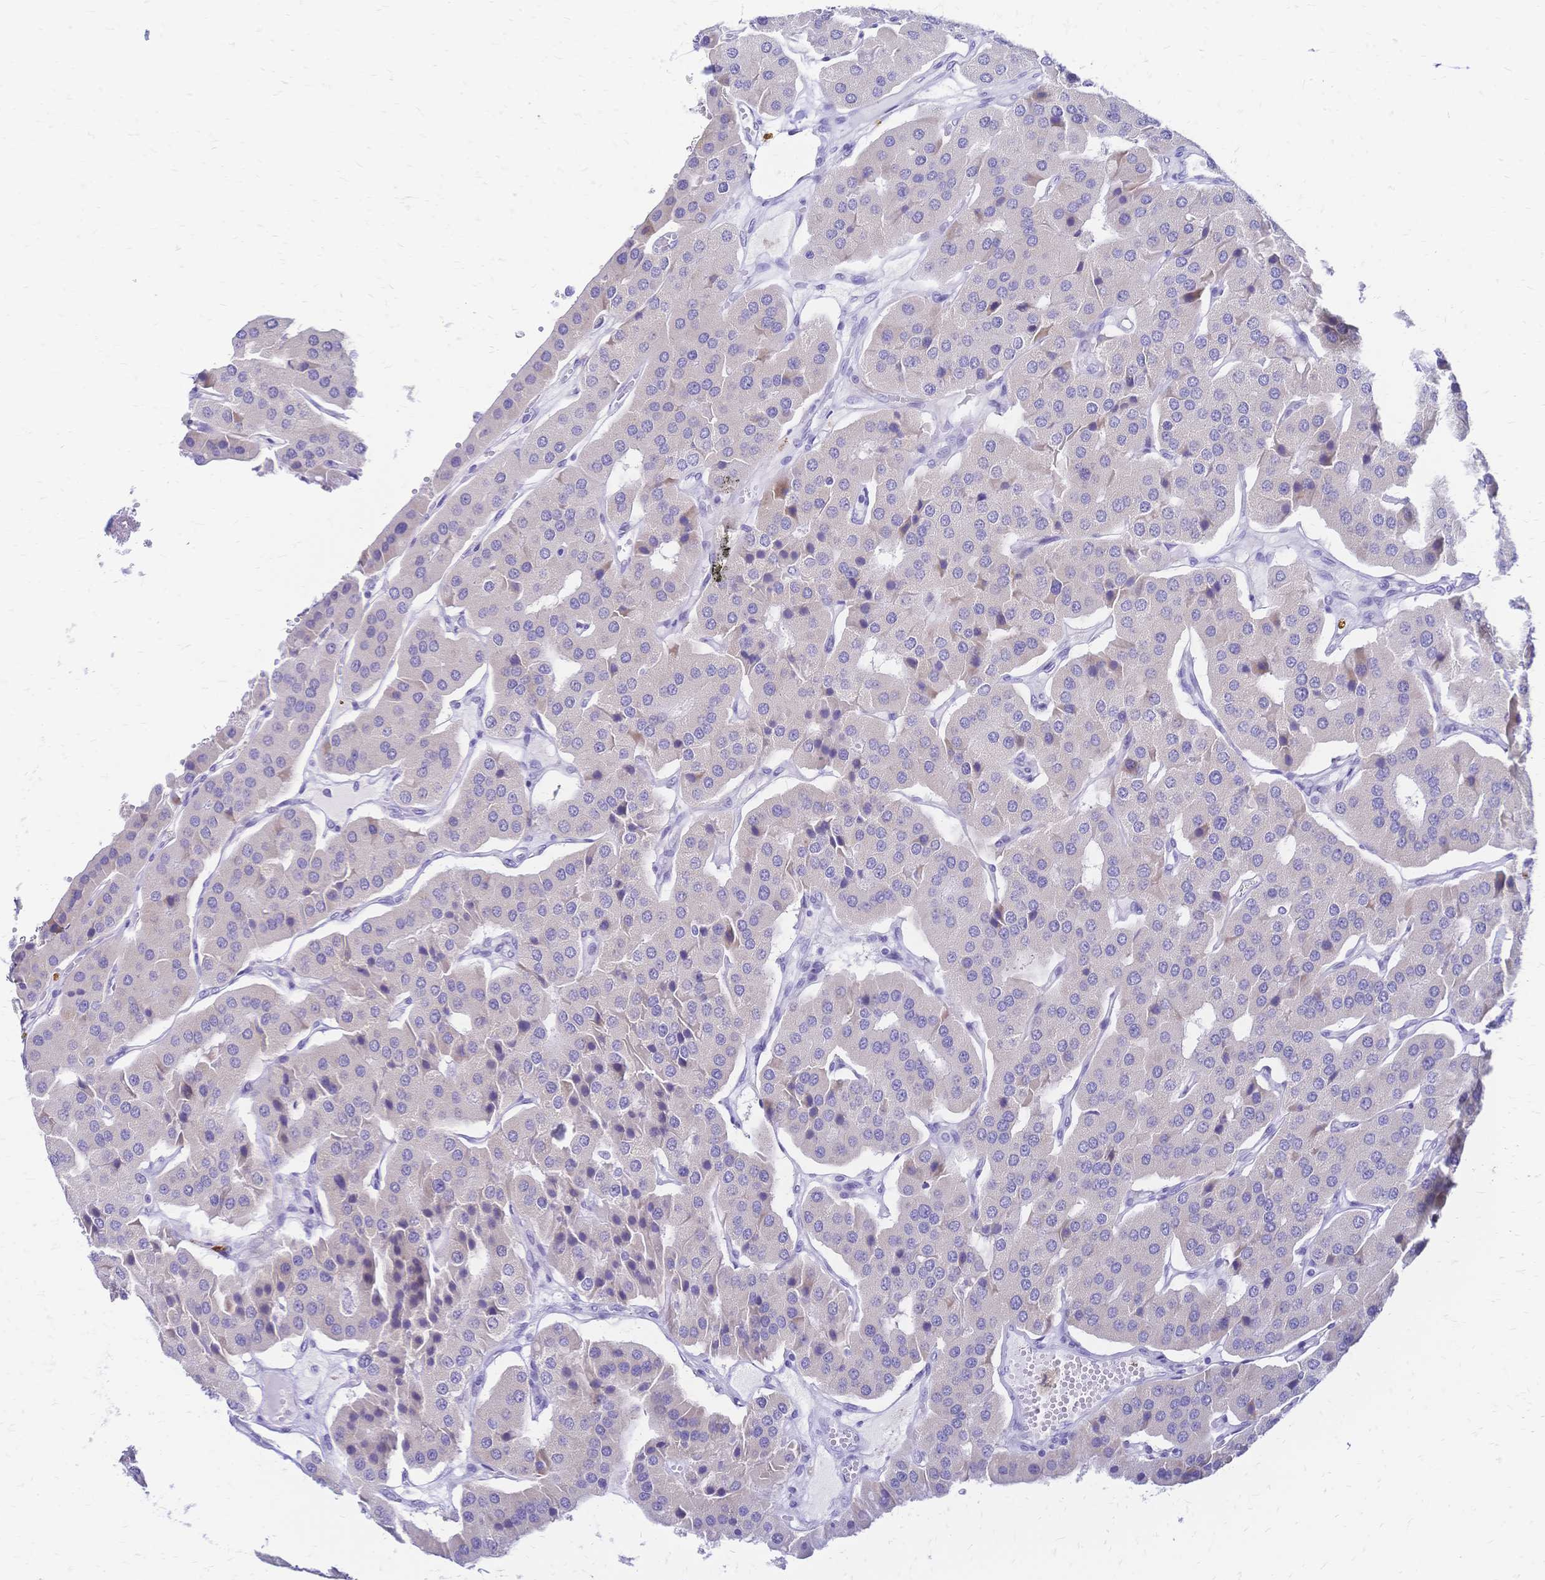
{"staining": {"intensity": "negative", "quantity": "none", "location": "none"}, "tissue": "parathyroid gland", "cell_type": "Glandular cells", "image_type": "normal", "snomed": [{"axis": "morphology", "description": "Normal tissue, NOS"}, {"axis": "morphology", "description": "Adenoma, NOS"}, {"axis": "topography", "description": "Parathyroid gland"}], "caption": "IHC of unremarkable human parathyroid gland shows no staining in glandular cells.", "gene": "GRB7", "patient": {"sex": "female", "age": 86}}